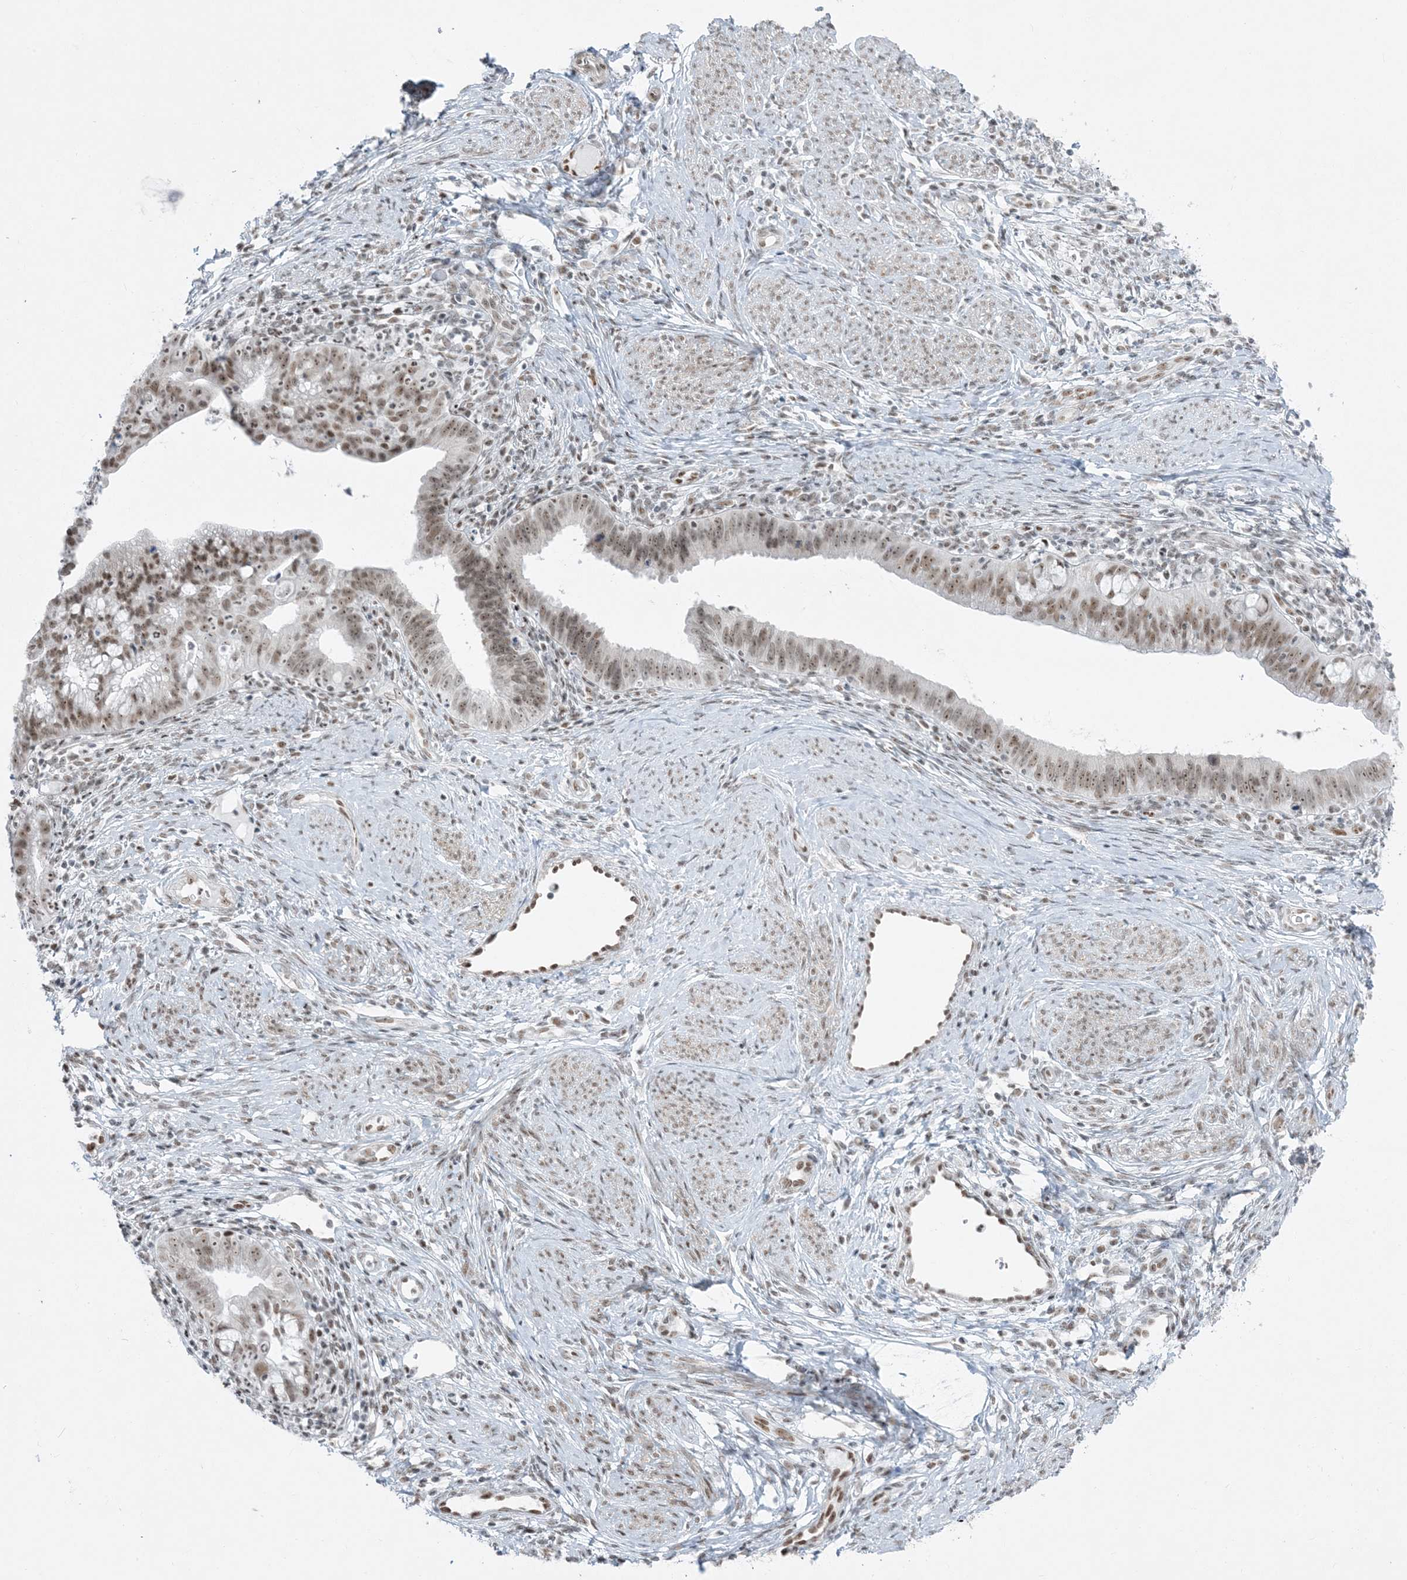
{"staining": {"intensity": "moderate", "quantity": ">75%", "location": "nuclear"}, "tissue": "cervical cancer", "cell_type": "Tumor cells", "image_type": "cancer", "snomed": [{"axis": "morphology", "description": "Adenocarcinoma, NOS"}, {"axis": "topography", "description": "Cervix"}], "caption": "Immunohistochemistry of human cervical cancer (adenocarcinoma) displays medium levels of moderate nuclear staining in about >75% of tumor cells.", "gene": "ZNF787", "patient": {"sex": "female", "age": 36}}